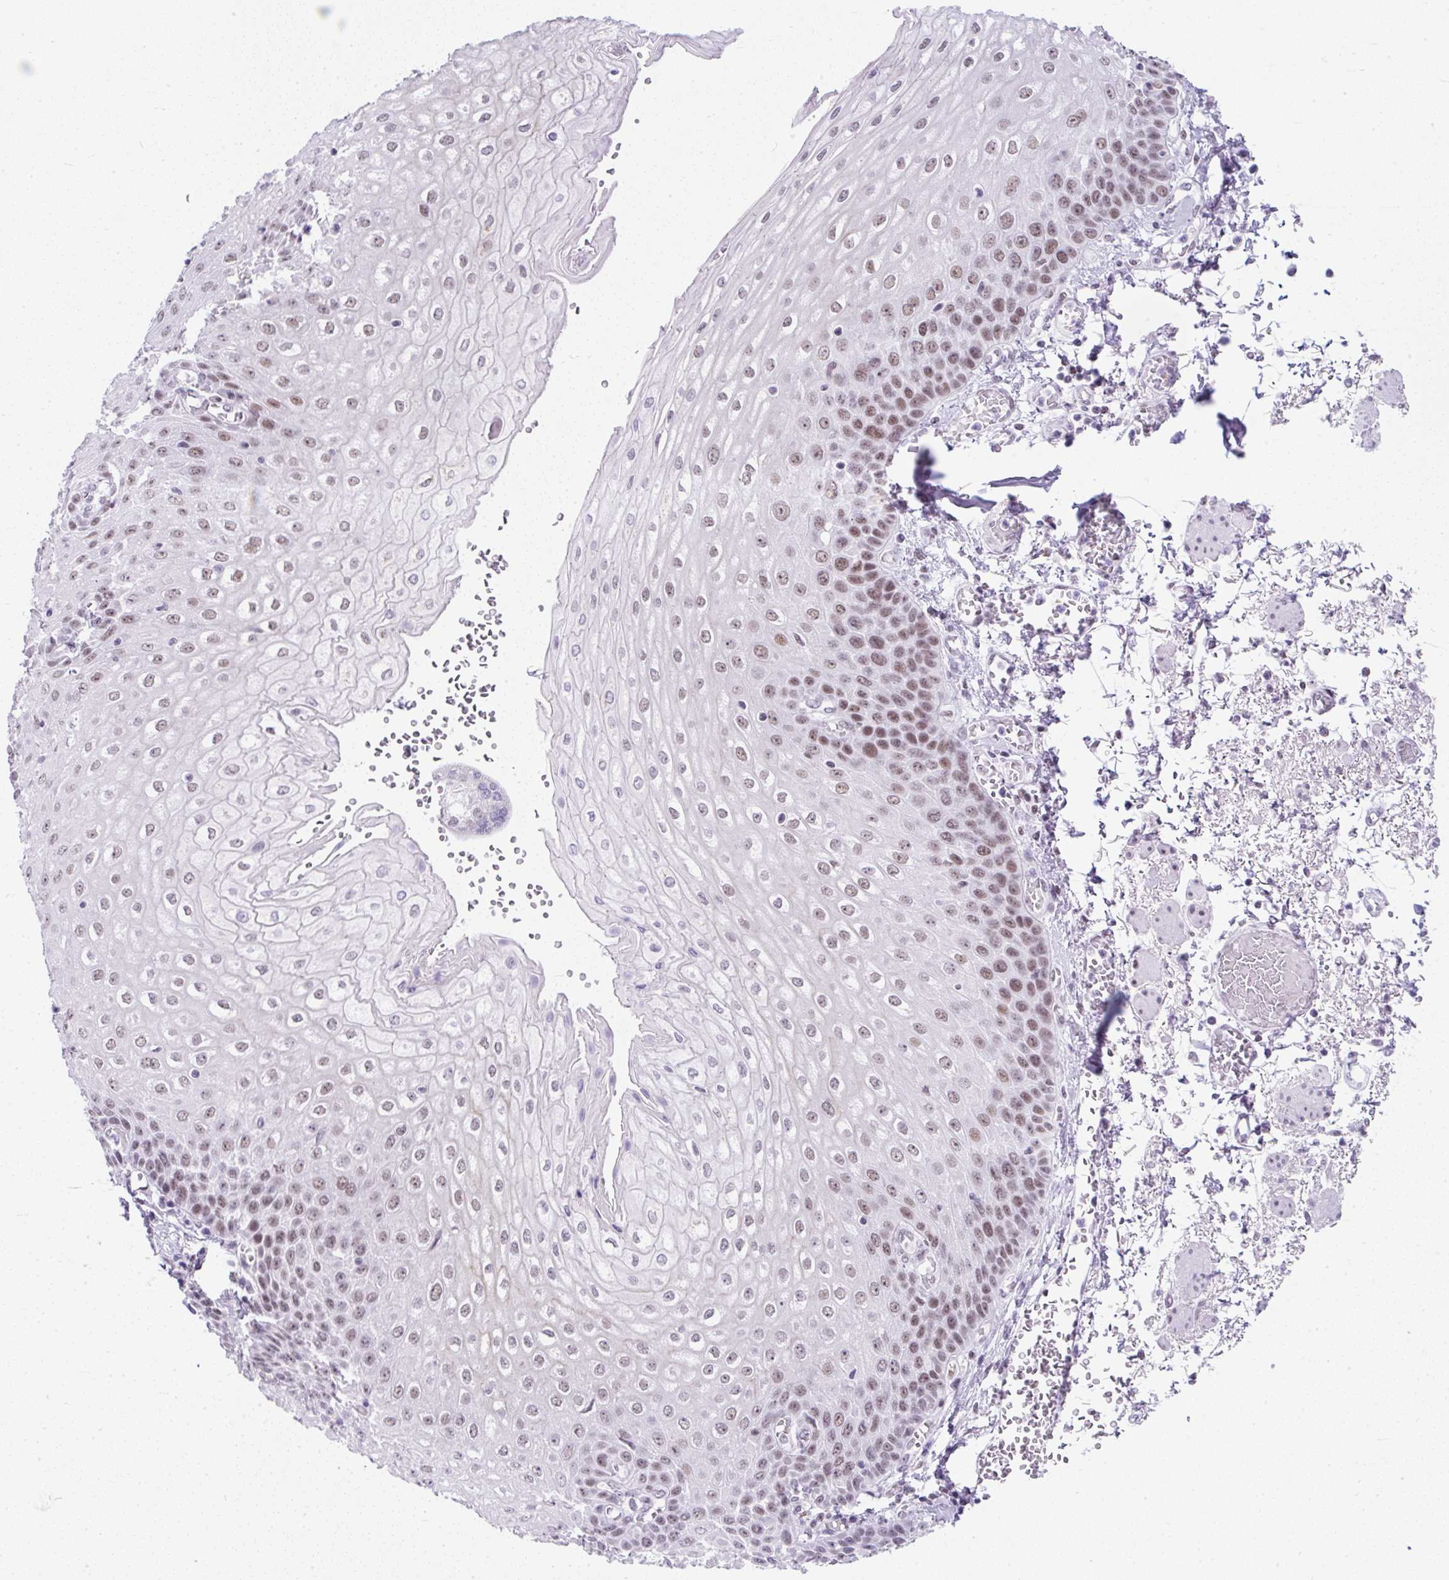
{"staining": {"intensity": "moderate", "quantity": "25%-75%", "location": "nuclear"}, "tissue": "esophagus", "cell_type": "Squamous epithelial cells", "image_type": "normal", "snomed": [{"axis": "morphology", "description": "Normal tissue, NOS"}, {"axis": "morphology", "description": "Adenocarcinoma, NOS"}, {"axis": "topography", "description": "Esophagus"}], "caption": "Squamous epithelial cells display medium levels of moderate nuclear expression in approximately 25%-75% of cells in unremarkable human esophagus.", "gene": "PLCXD2", "patient": {"sex": "male", "age": 81}}